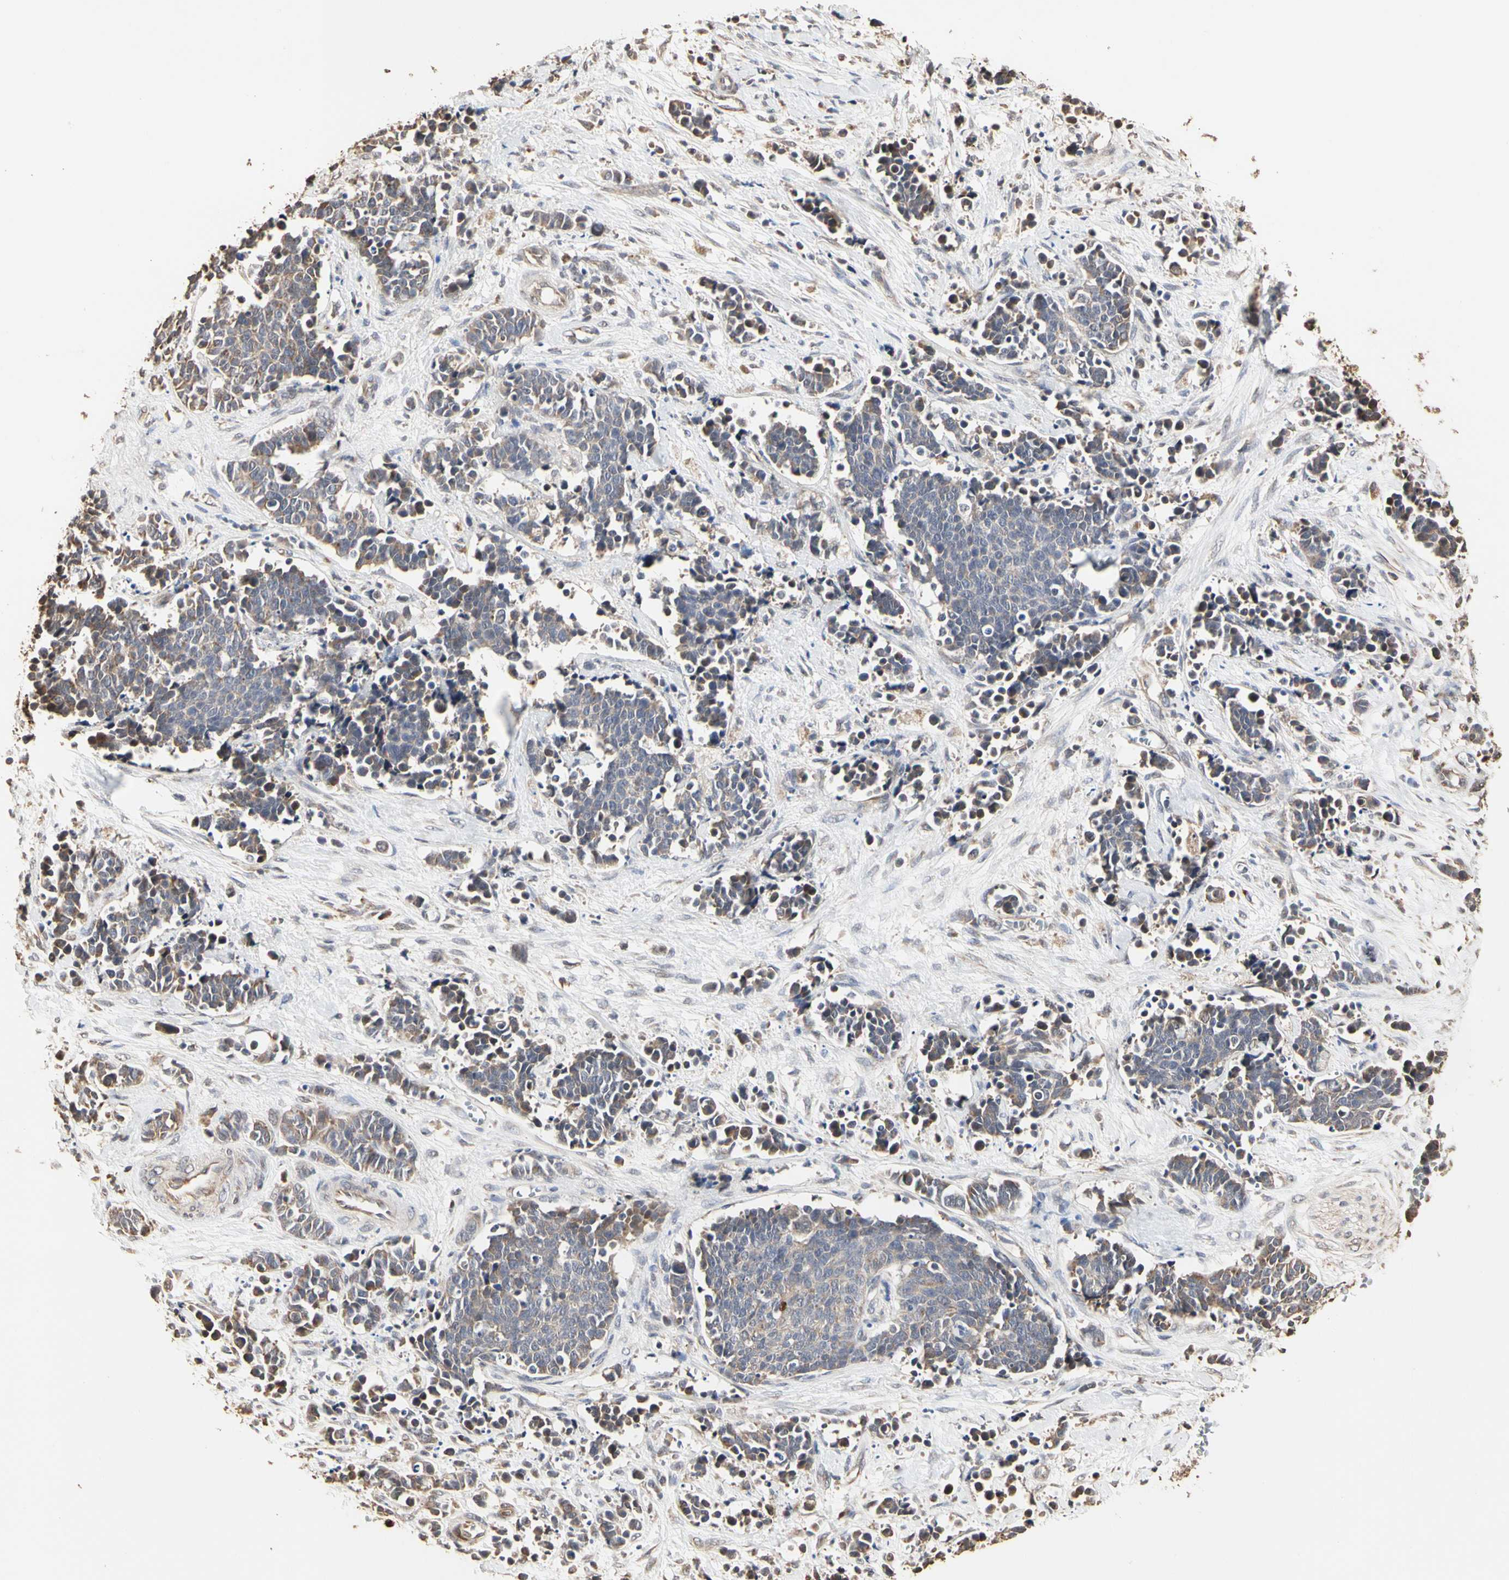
{"staining": {"intensity": "moderate", "quantity": ">75%", "location": "cytoplasmic/membranous"}, "tissue": "cervical cancer", "cell_type": "Tumor cells", "image_type": "cancer", "snomed": [{"axis": "morphology", "description": "Squamous cell carcinoma, NOS"}, {"axis": "topography", "description": "Cervix"}], "caption": "Immunohistochemistry photomicrograph of cervical cancer stained for a protein (brown), which reveals medium levels of moderate cytoplasmic/membranous positivity in approximately >75% of tumor cells.", "gene": "TAOK1", "patient": {"sex": "female", "age": 35}}